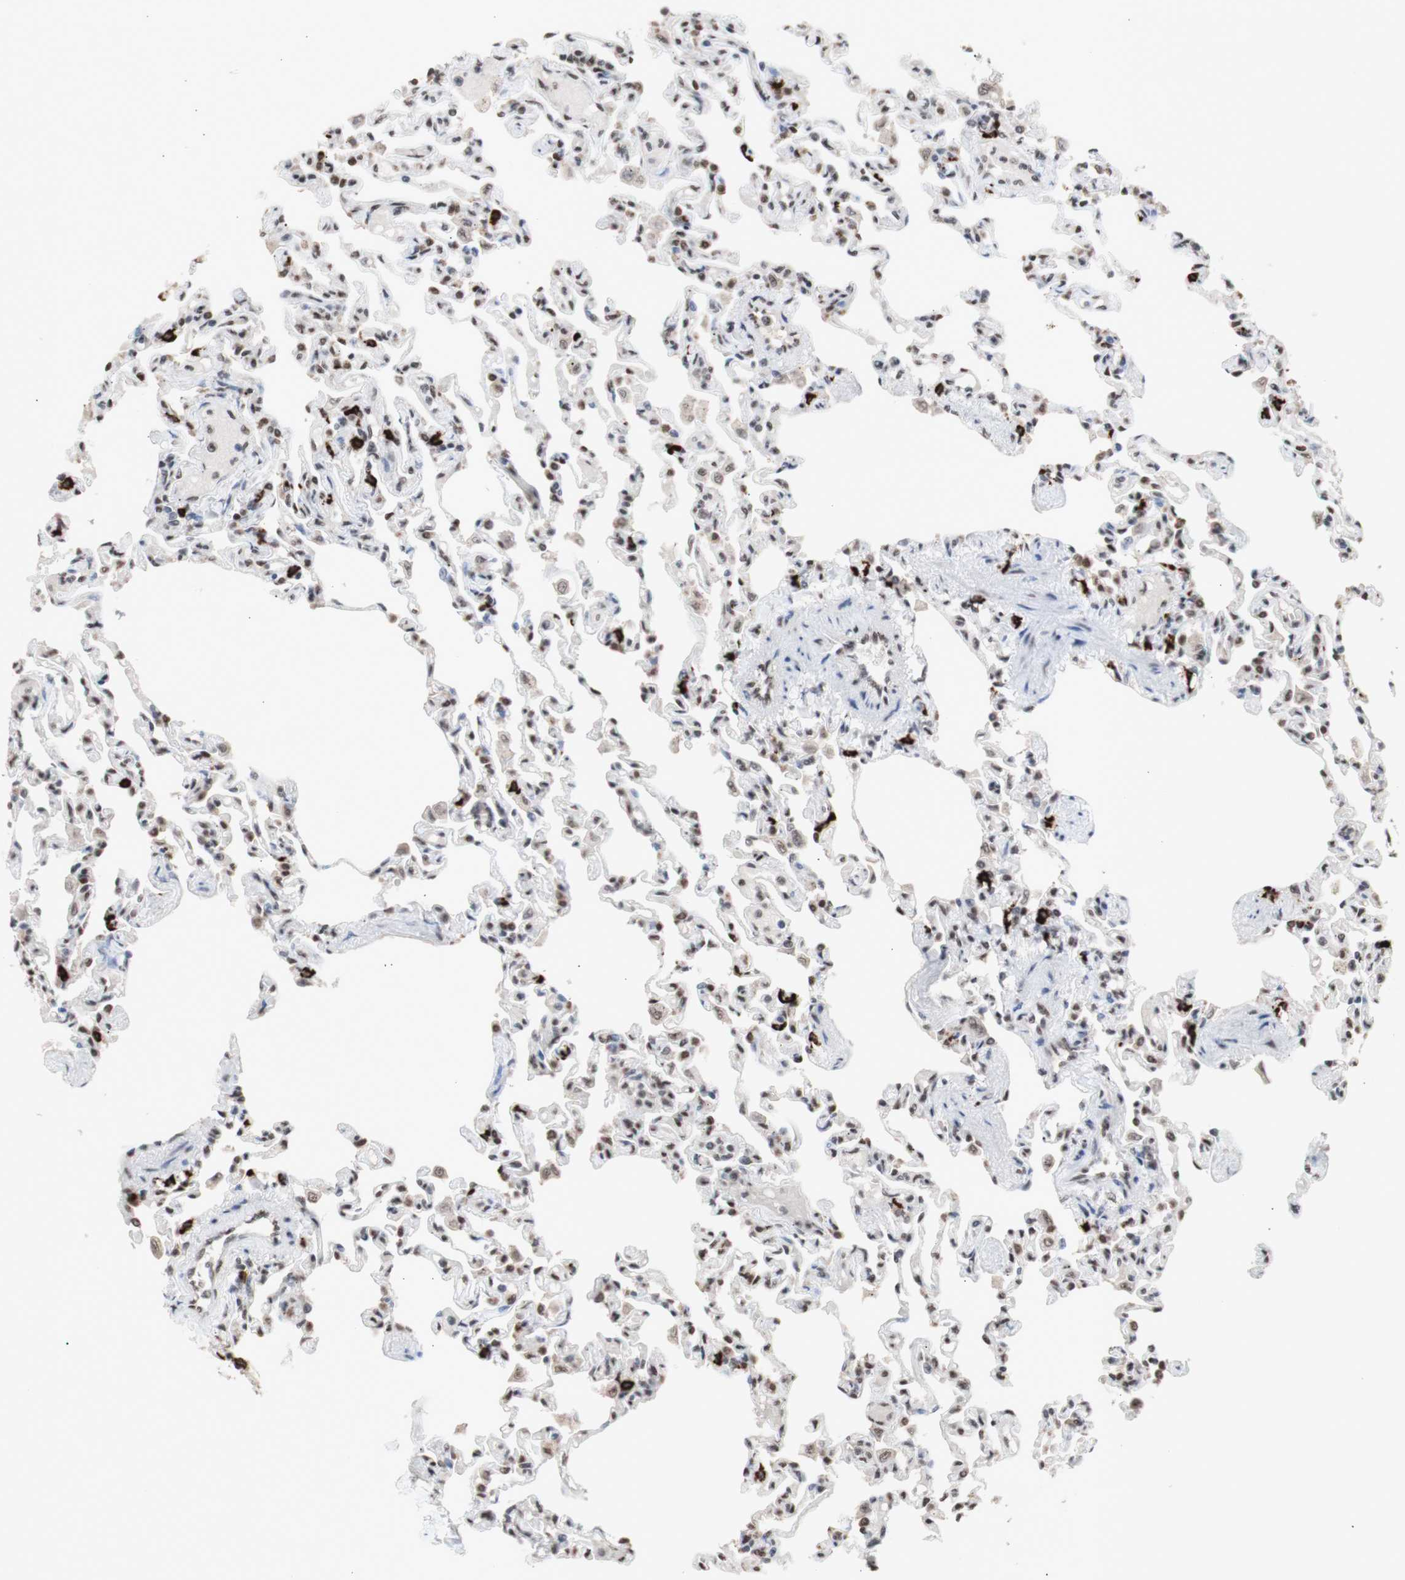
{"staining": {"intensity": "moderate", "quantity": "25%-75%", "location": "nuclear"}, "tissue": "lung", "cell_type": "Alveolar cells", "image_type": "normal", "snomed": [{"axis": "morphology", "description": "Normal tissue, NOS"}, {"axis": "topography", "description": "Lung"}], "caption": "Brown immunohistochemical staining in unremarkable lung shows moderate nuclear positivity in approximately 25%-75% of alveolar cells.", "gene": "SFPQ", "patient": {"sex": "male", "age": 21}}